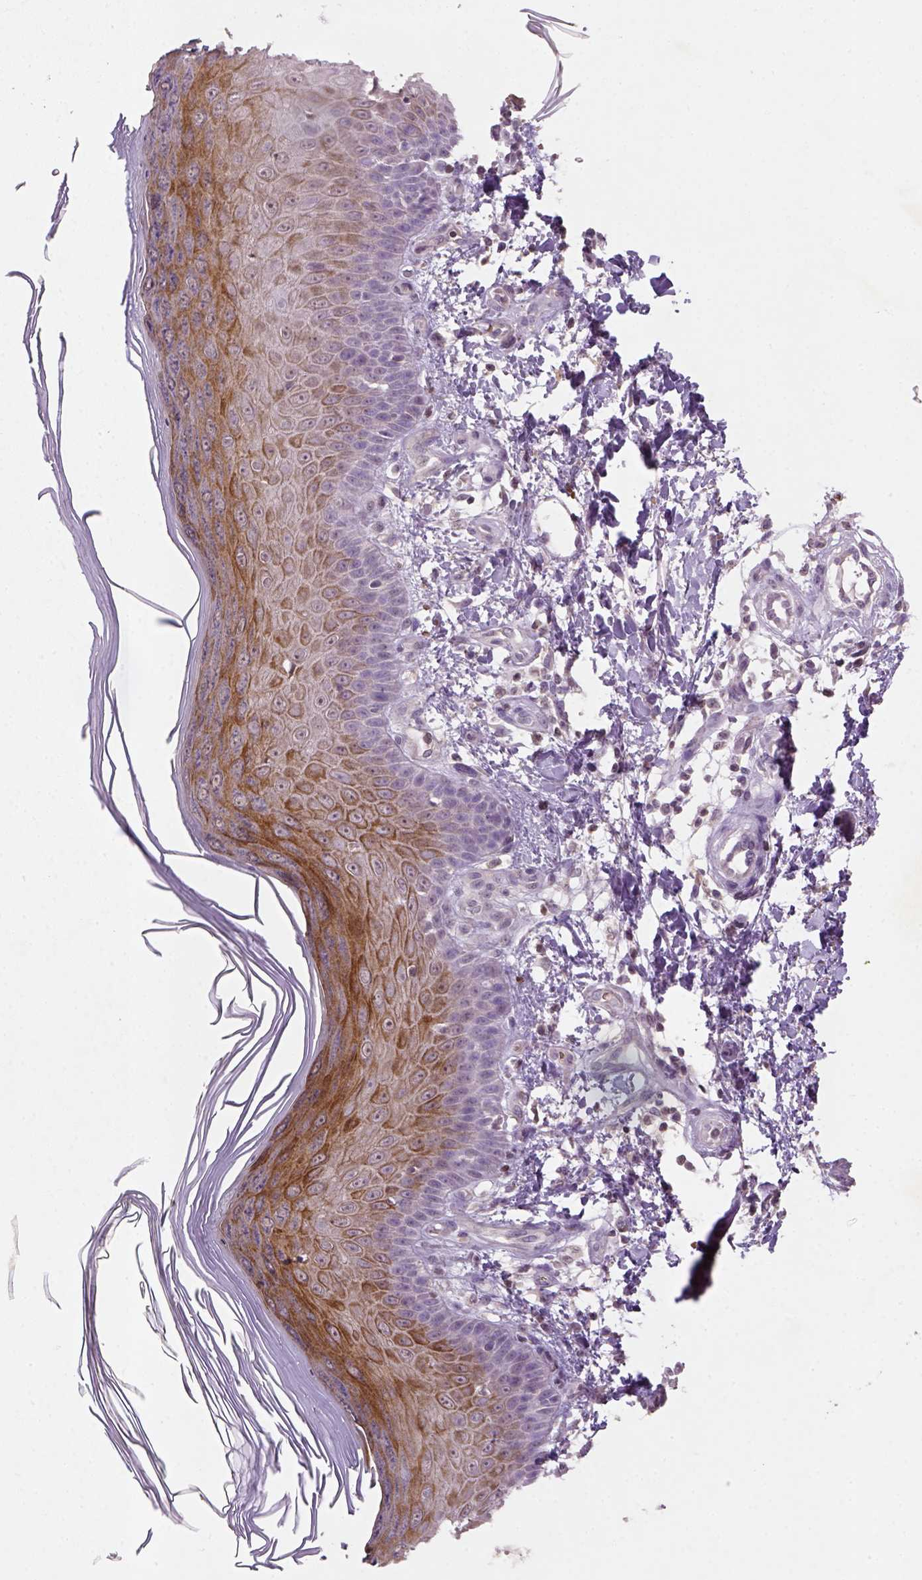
{"staining": {"intensity": "negative", "quantity": "none", "location": "none"}, "tissue": "skin", "cell_type": "Fibroblasts", "image_type": "normal", "snomed": [{"axis": "morphology", "description": "Normal tissue, NOS"}, {"axis": "topography", "description": "Skin"}], "caption": "Fibroblasts show no significant expression in benign skin.", "gene": "NUDT3", "patient": {"sex": "female", "age": 62}}